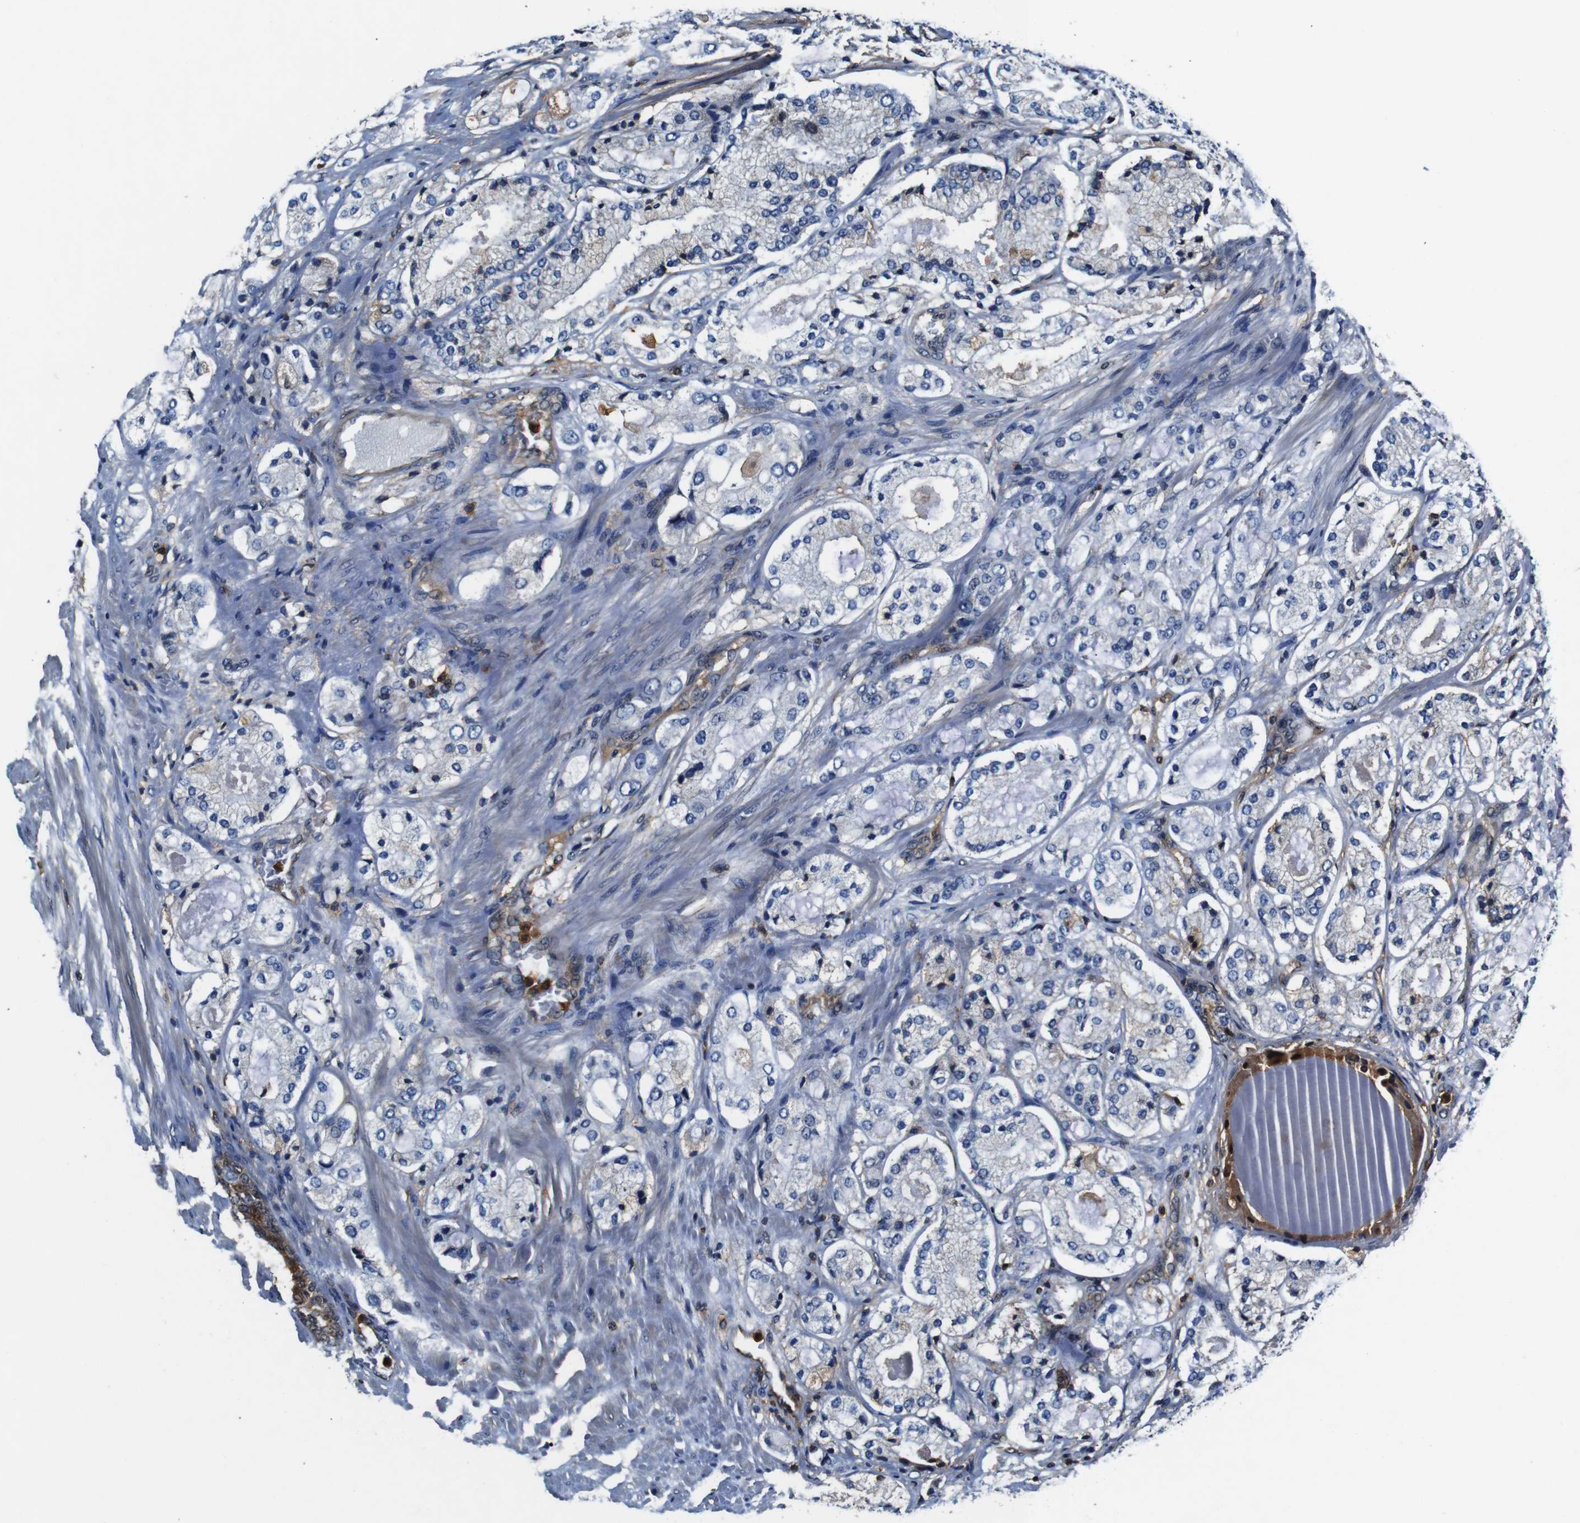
{"staining": {"intensity": "negative", "quantity": "none", "location": "none"}, "tissue": "prostate cancer", "cell_type": "Tumor cells", "image_type": "cancer", "snomed": [{"axis": "morphology", "description": "Adenocarcinoma, High grade"}, {"axis": "topography", "description": "Prostate"}], "caption": "The immunohistochemistry (IHC) image has no significant staining in tumor cells of prostate cancer (high-grade adenocarcinoma) tissue.", "gene": "ANXA1", "patient": {"sex": "male", "age": 65}}